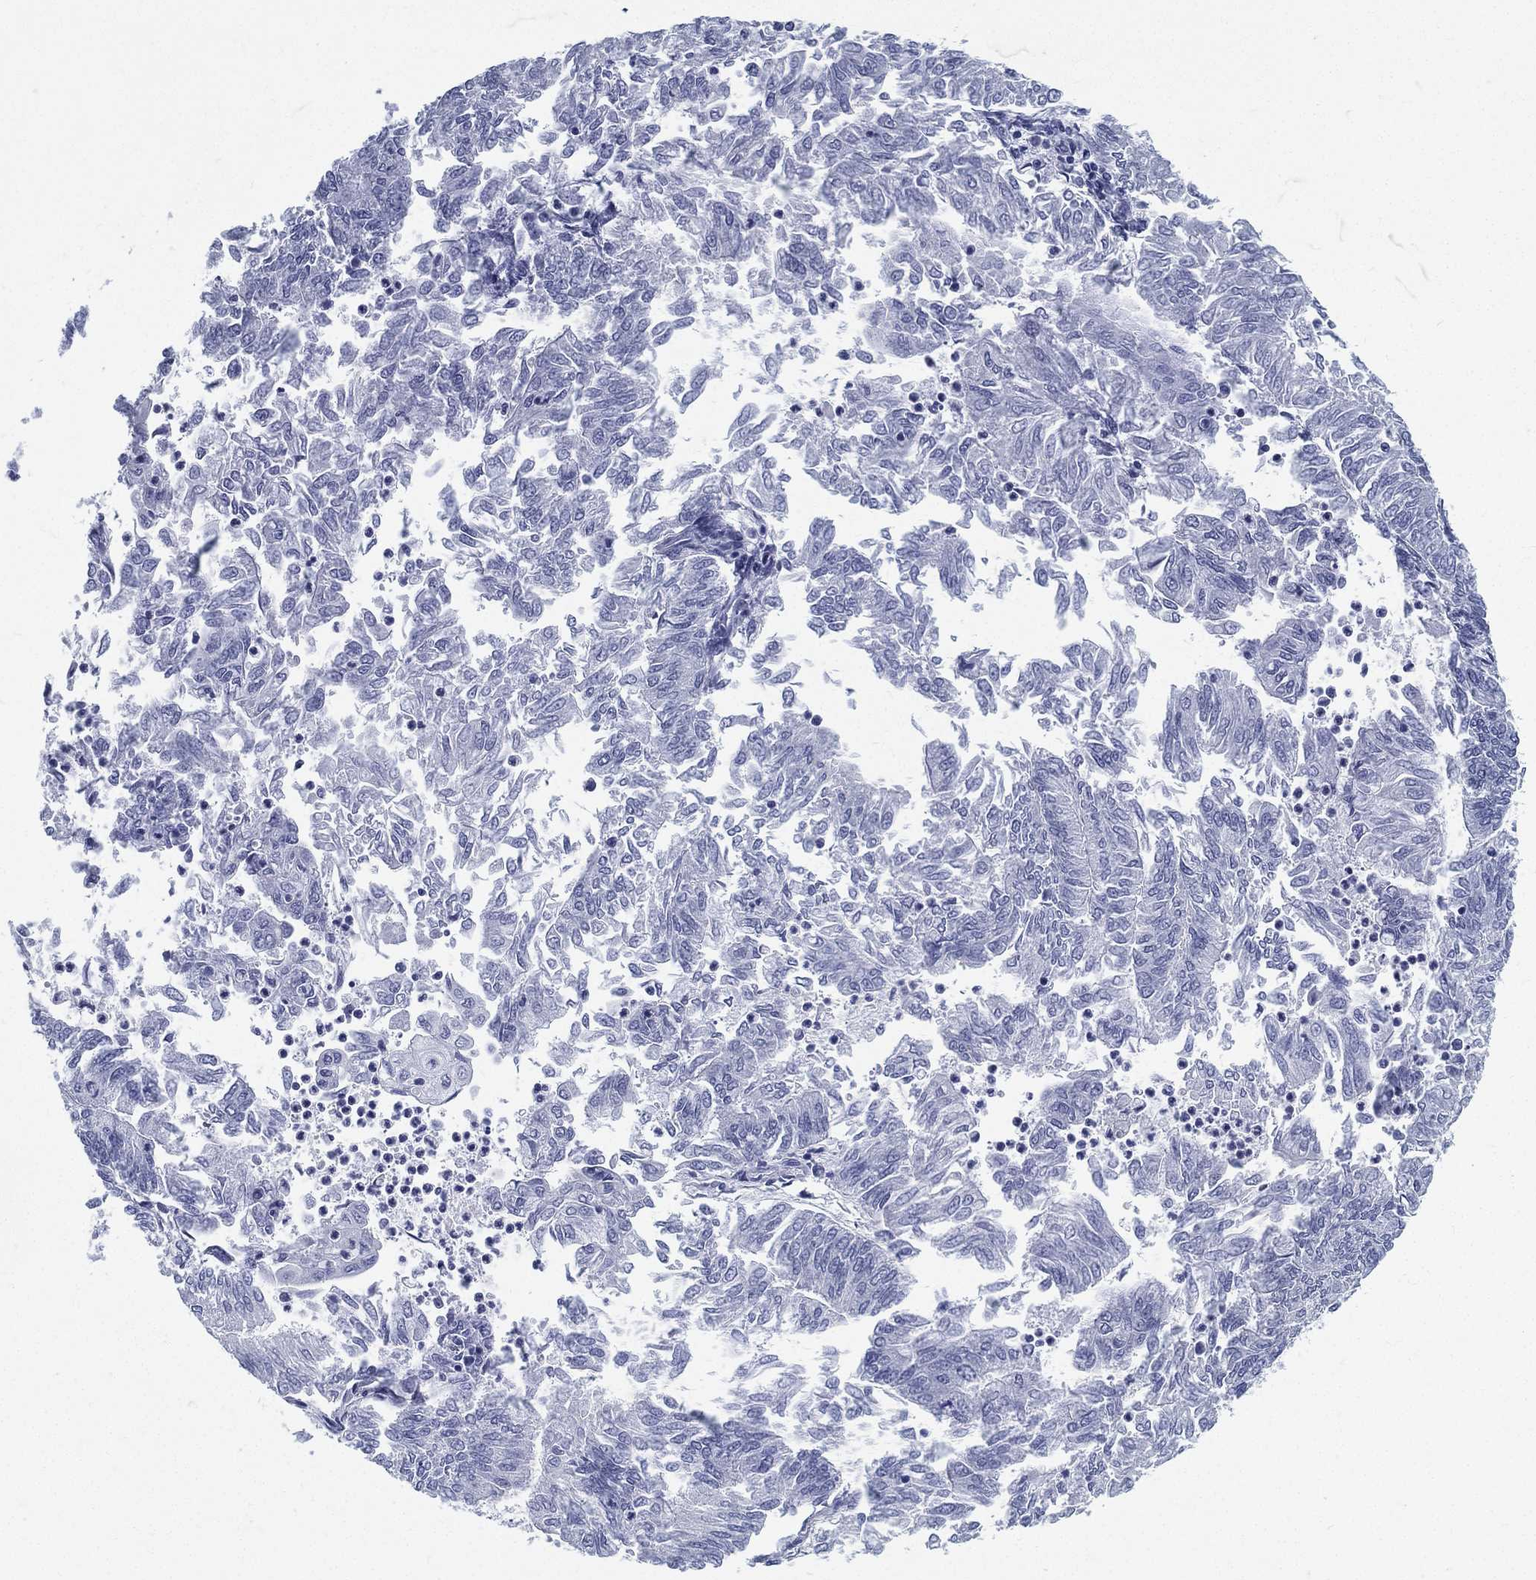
{"staining": {"intensity": "negative", "quantity": "none", "location": "none"}, "tissue": "endometrial cancer", "cell_type": "Tumor cells", "image_type": "cancer", "snomed": [{"axis": "morphology", "description": "Adenocarcinoma, NOS"}, {"axis": "topography", "description": "Endometrium"}], "caption": "Immunohistochemistry image of neoplastic tissue: endometrial cancer stained with DAB (3,3'-diaminobenzidine) reveals no significant protein positivity in tumor cells.", "gene": "ATP1B2", "patient": {"sex": "female", "age": 59}}